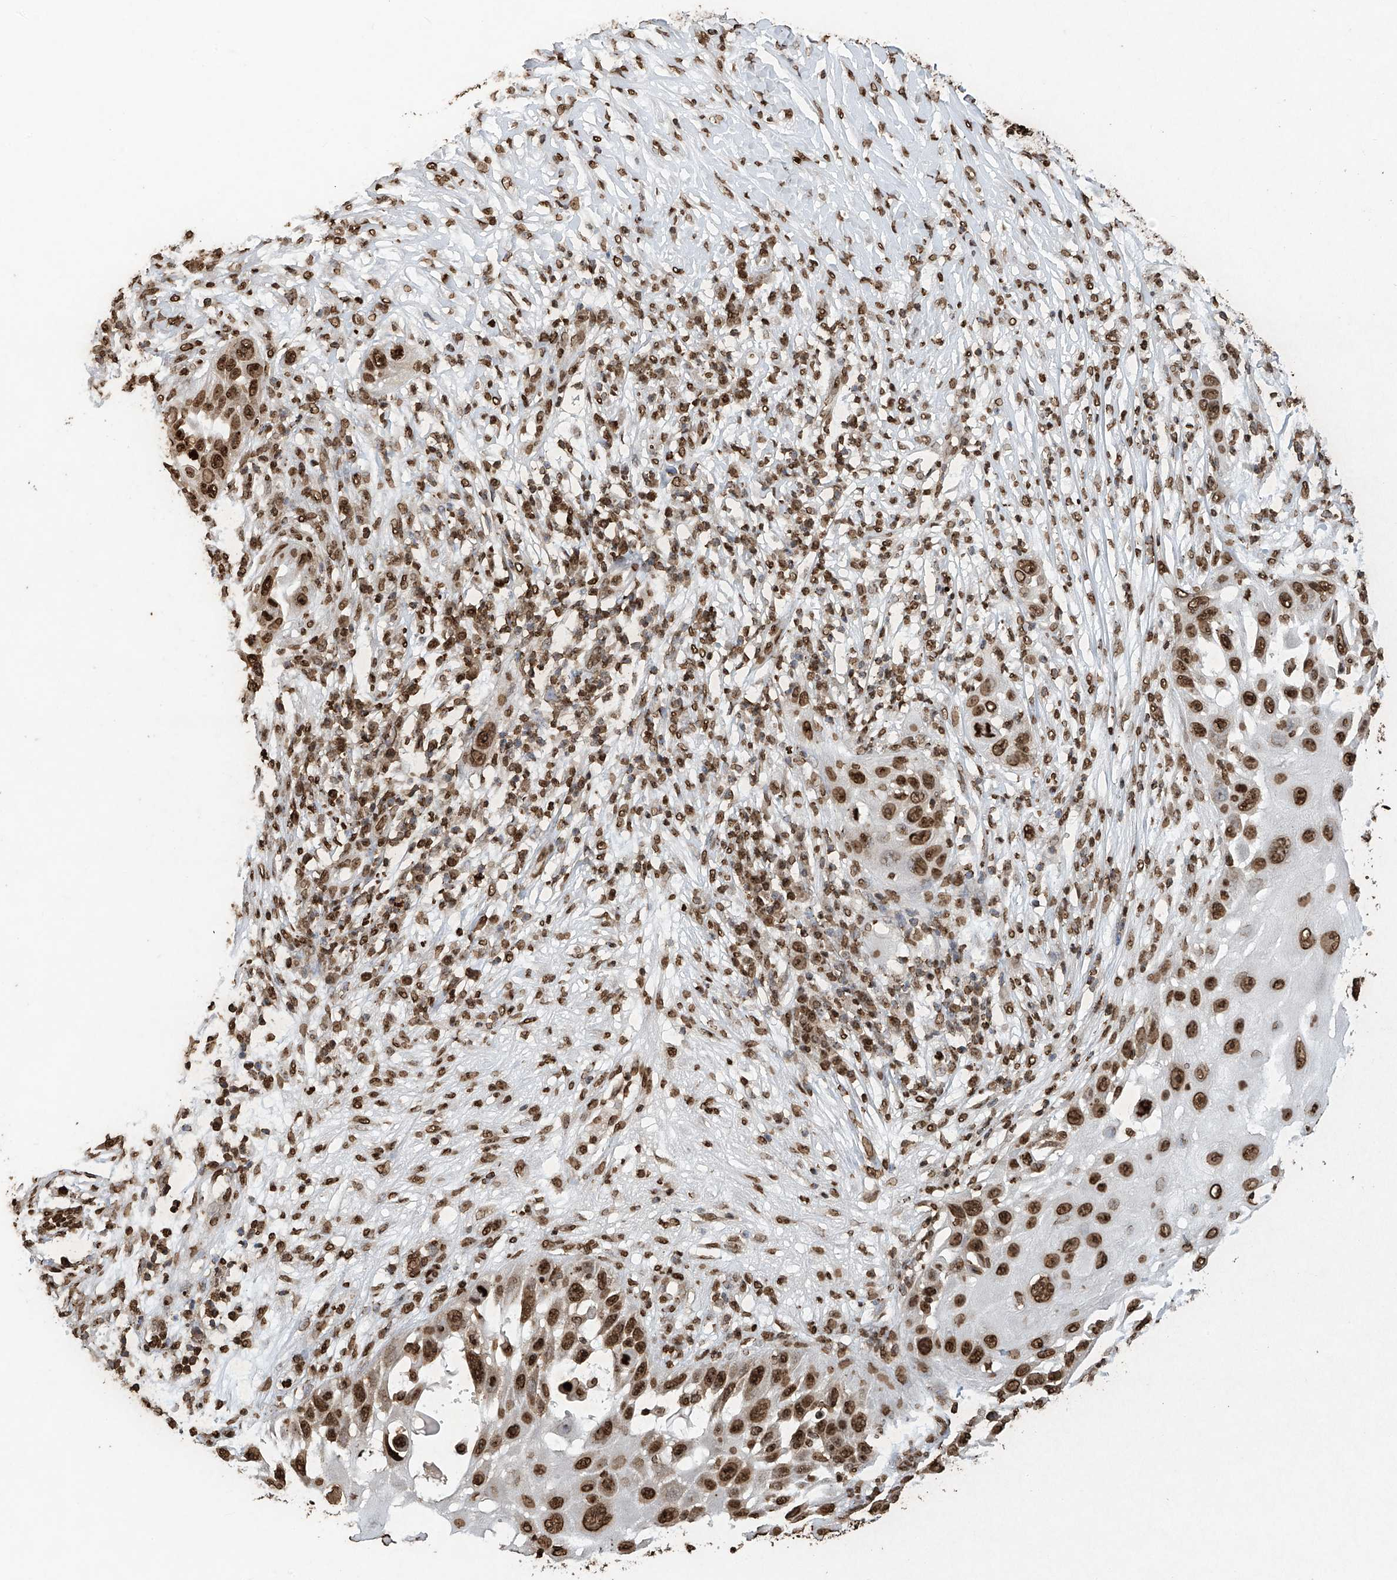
{"staining": {"intensity": "strong", "quantity": ">75%", "location": "nuclear"}, "tissue": "skin cancer", "cell_type": "Tumor cells", "image_type": "cancer", "snomed": [{"axis": "morphology", "description": "Squamous cell carcinoma, NOS"}, {"axis": "topography", "description": "Skin"}], "caption": "High-power microscopy captured an immunohistochemistry micrograph of skin squamous cell carcinoma, revealing strong nuclear positivity in approximately >75% of tumor cells. (DAB IHC with brightfield microscopy, high magnification).", "gene": "H3-3A", "patient": {"sex": "female", "age": 44}}